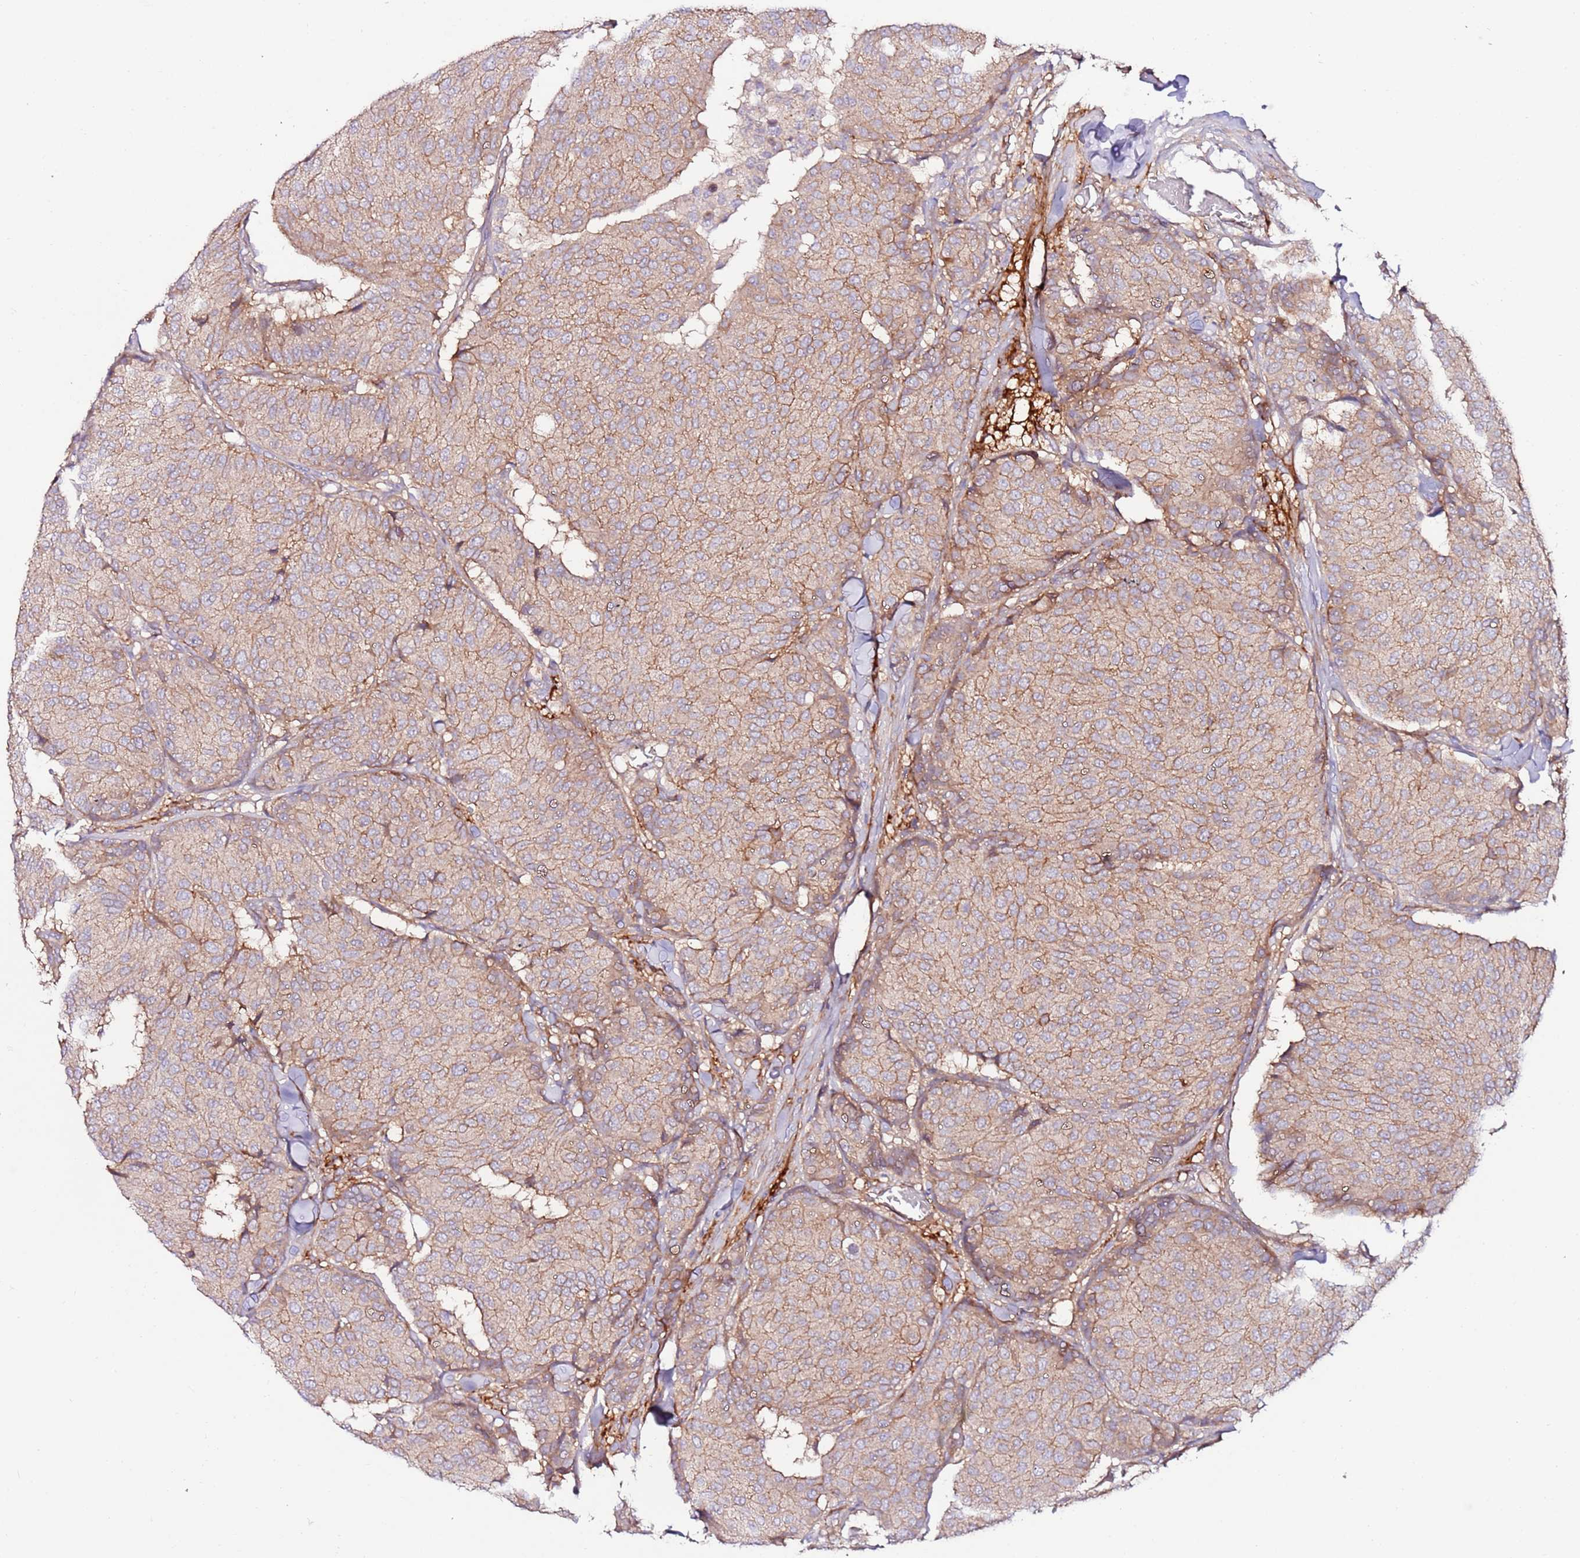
{"staining": {"intensity": "weak", "quantity": ">75%", "location": "cytoplasmic/membranous"}, "tissue": "breast cancer", "cell_type": "Tumor cells", "image_type": "cancer", "snomed": [{"axis": "morphology", "description": "Duct carcinoma"}, {"axis": "topography", "description": "Breast"}], "caption": "Immunohistochemical staining of intraductal carcinoma (breast) reveals weak cytoplasmic/membranous protein staining in about >75% of tumor cells.", "gene": "FLVCR1", "patient": {"sex": "female", "age": 75}}